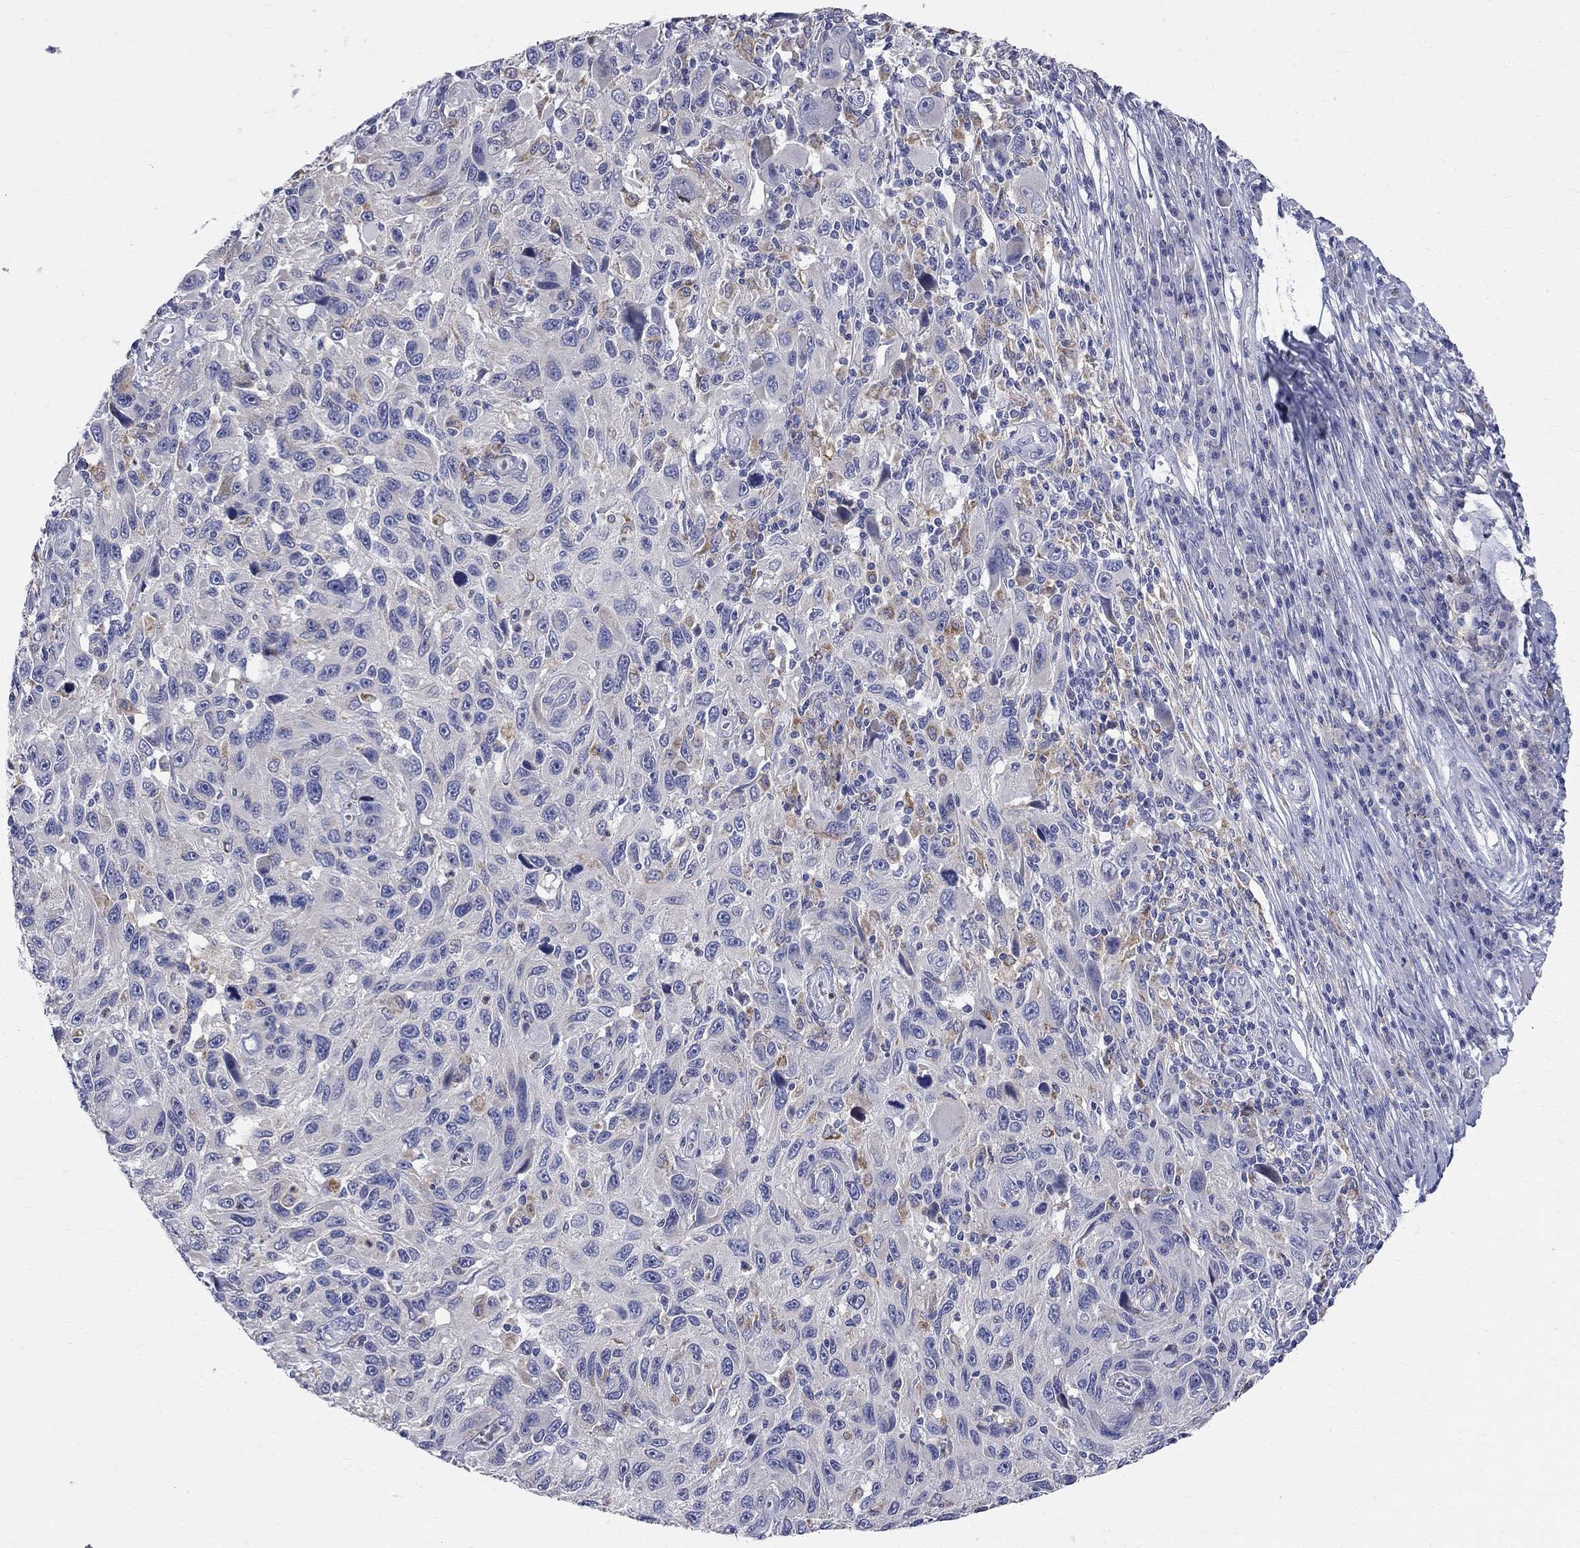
{"staining": {"intensity": "moderate", "quantity": "<25%", "location": "cytoplasmic/membranous"}, "tissue": "melanoma", "cell_type": "Tumor cells", "image_type": "cancer", "snomed": [{"axis": "morphology", "description": "Malignant melanoma, NOS"}, {"axis": "topography", "description": "Skin"}], "caption": "Melanoma stained with IHC demonstrates moderate cytoplasmic/membranous expression in approximately <25% of tumor cells.", "gene": "ACSL1", "patient": {"sex": "male", "age": 53}}